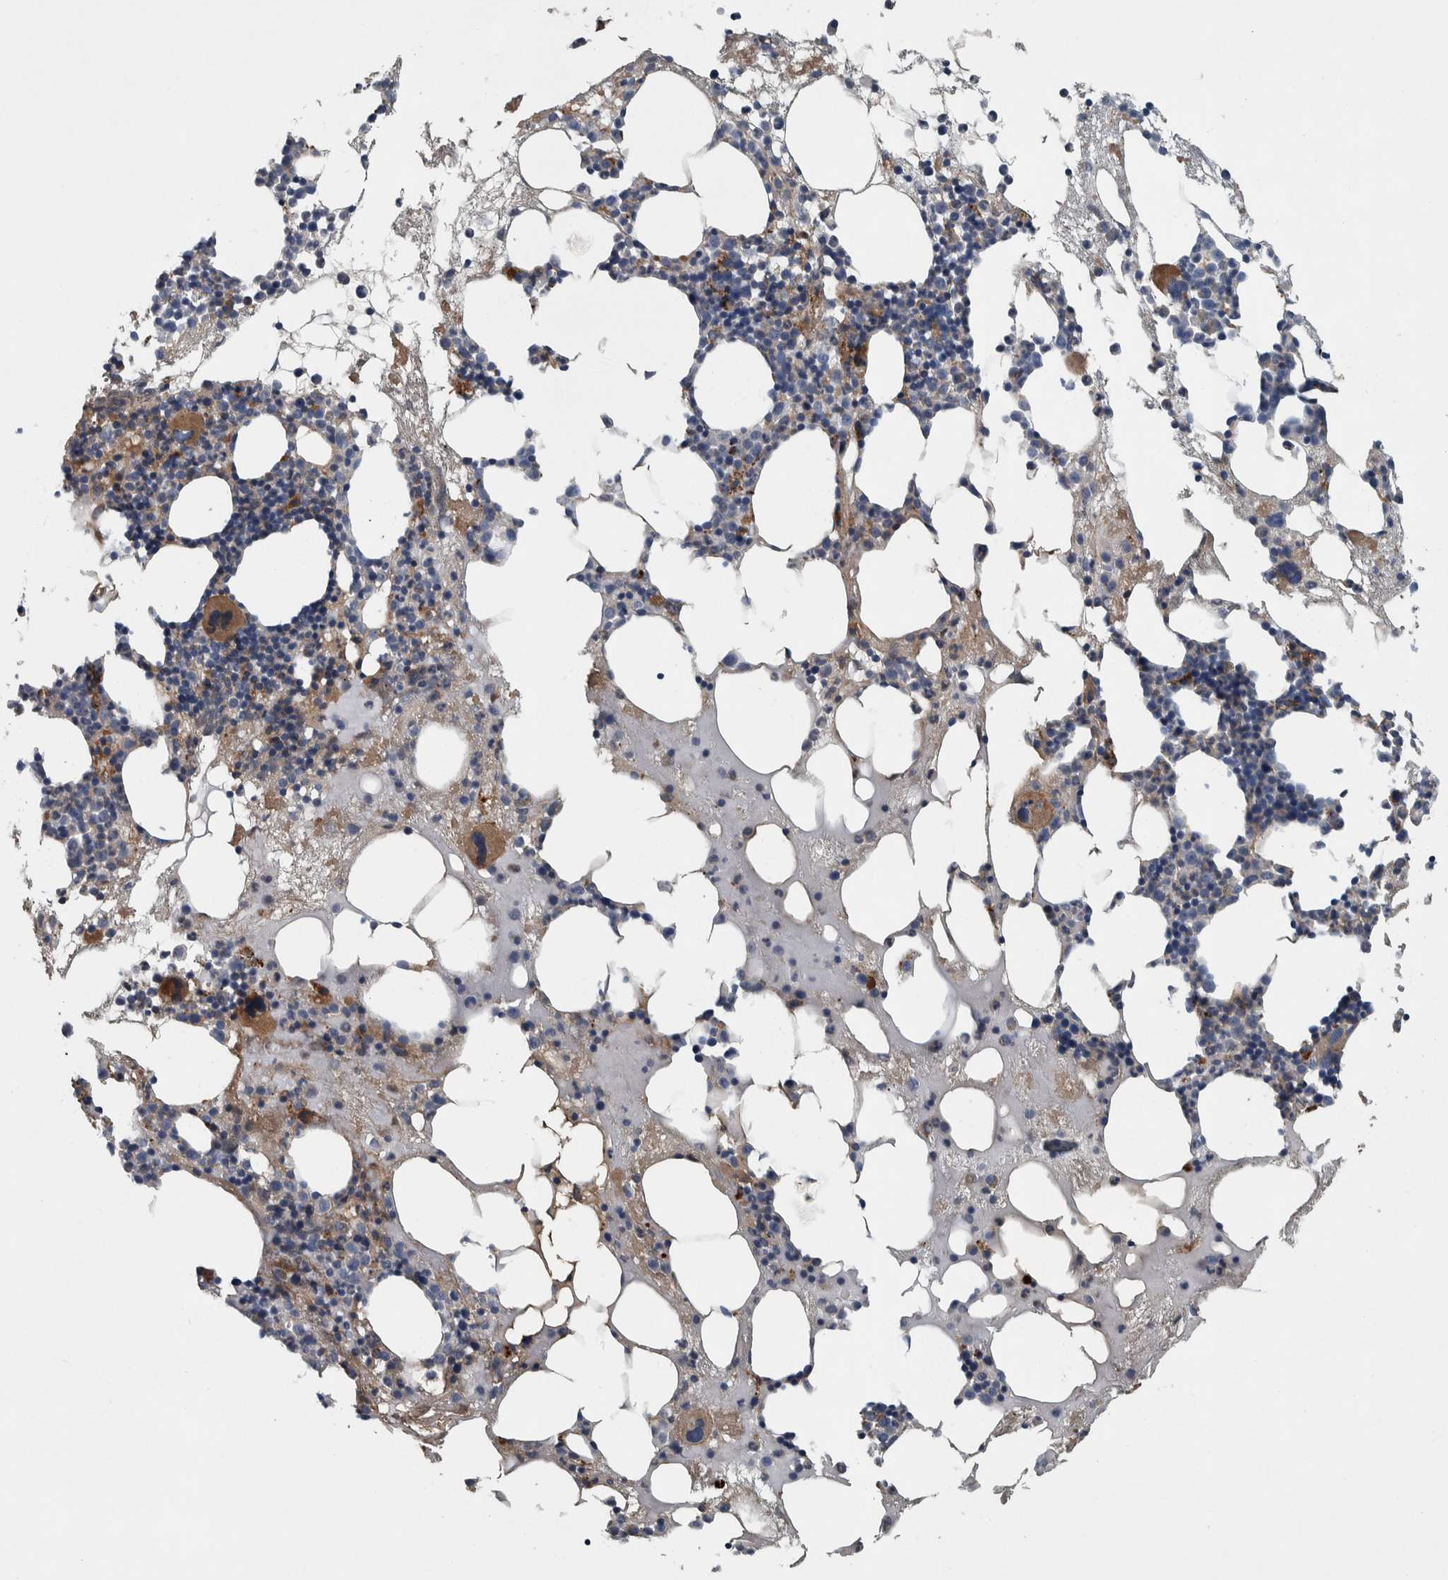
{"staining": {"intensity": "moderate", "quantity": "<25%", "location": "cytoplasmic/membranous"}, "tissue": "bone marrow", "cell_type": "Hematopoietic cells", "image_type": "normal", "snomed": [{"axis": "morphology", "description": "Normal tissue, NOS"}, {"axis": "morphology", "description": "Inflammation, NOS"}, {"axis": "topography", "description": "Bone marrow"}], "caption": "This is an image of immunohistochemistry staining of normal bone marrow, which shows moderate expression in the cytoplasmic/membranous of hematopoietic cells.", "gene": "SERPINC1", "patient": {"sex": "female", "age": 81}}